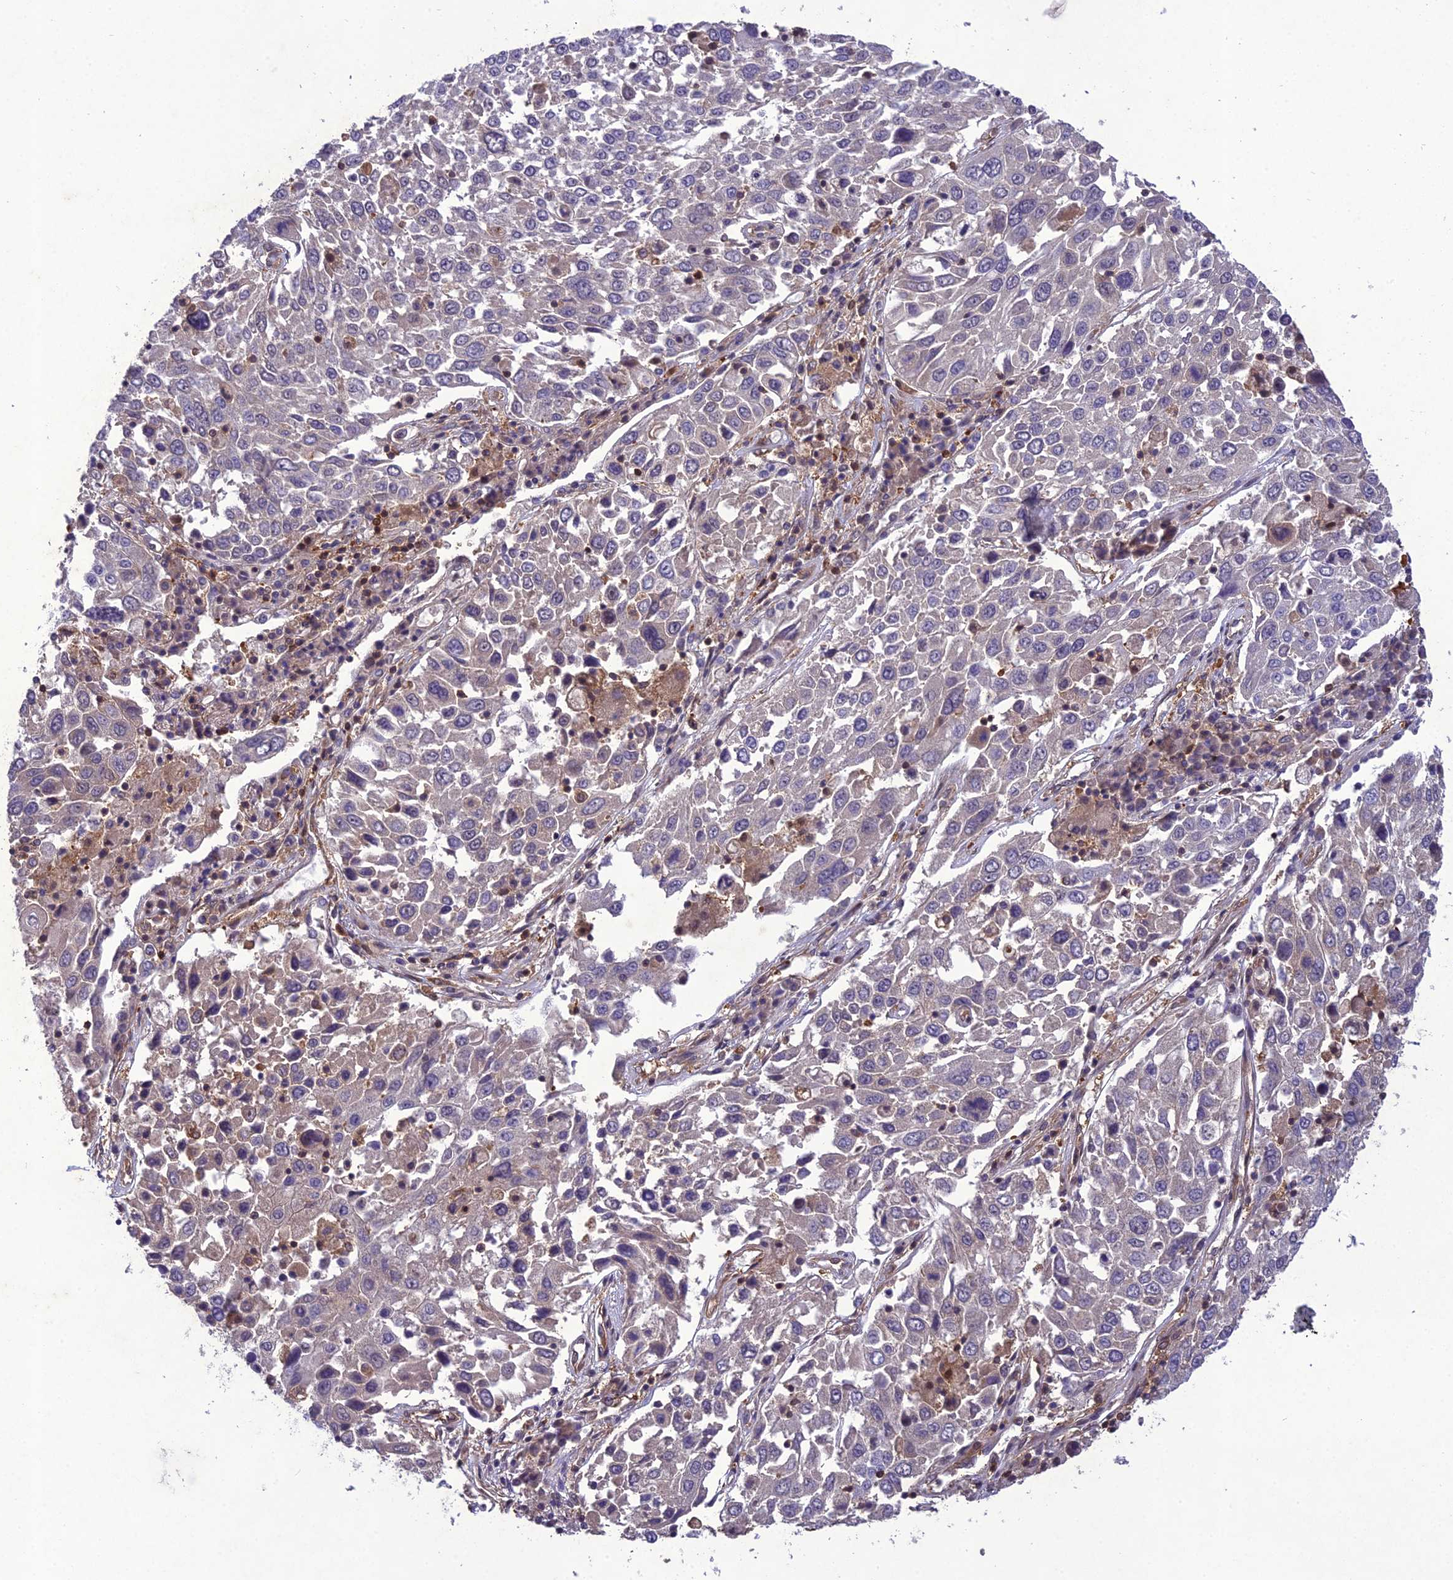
{"staining": {"intensity": "negative", "quantity": "none", "location": "none"}, "tissue": "lung cancer", "cell_type": "Tumor cells", "image_type": "cancer", "snomed": [{"axis": "morphology", "description": "Squamous cell carcinoma, NOS"}, {"axis": "topography", "description": "Lung"}], "caption": "This image is of lung cancer stained with immunohistochemistry (IHC) to label a protein in brown with the nuclei are counter-stained blue. There is no positivity in tumor cells.", "gene": "GDF6", "patient": {"sex": "male", "age": 65}}